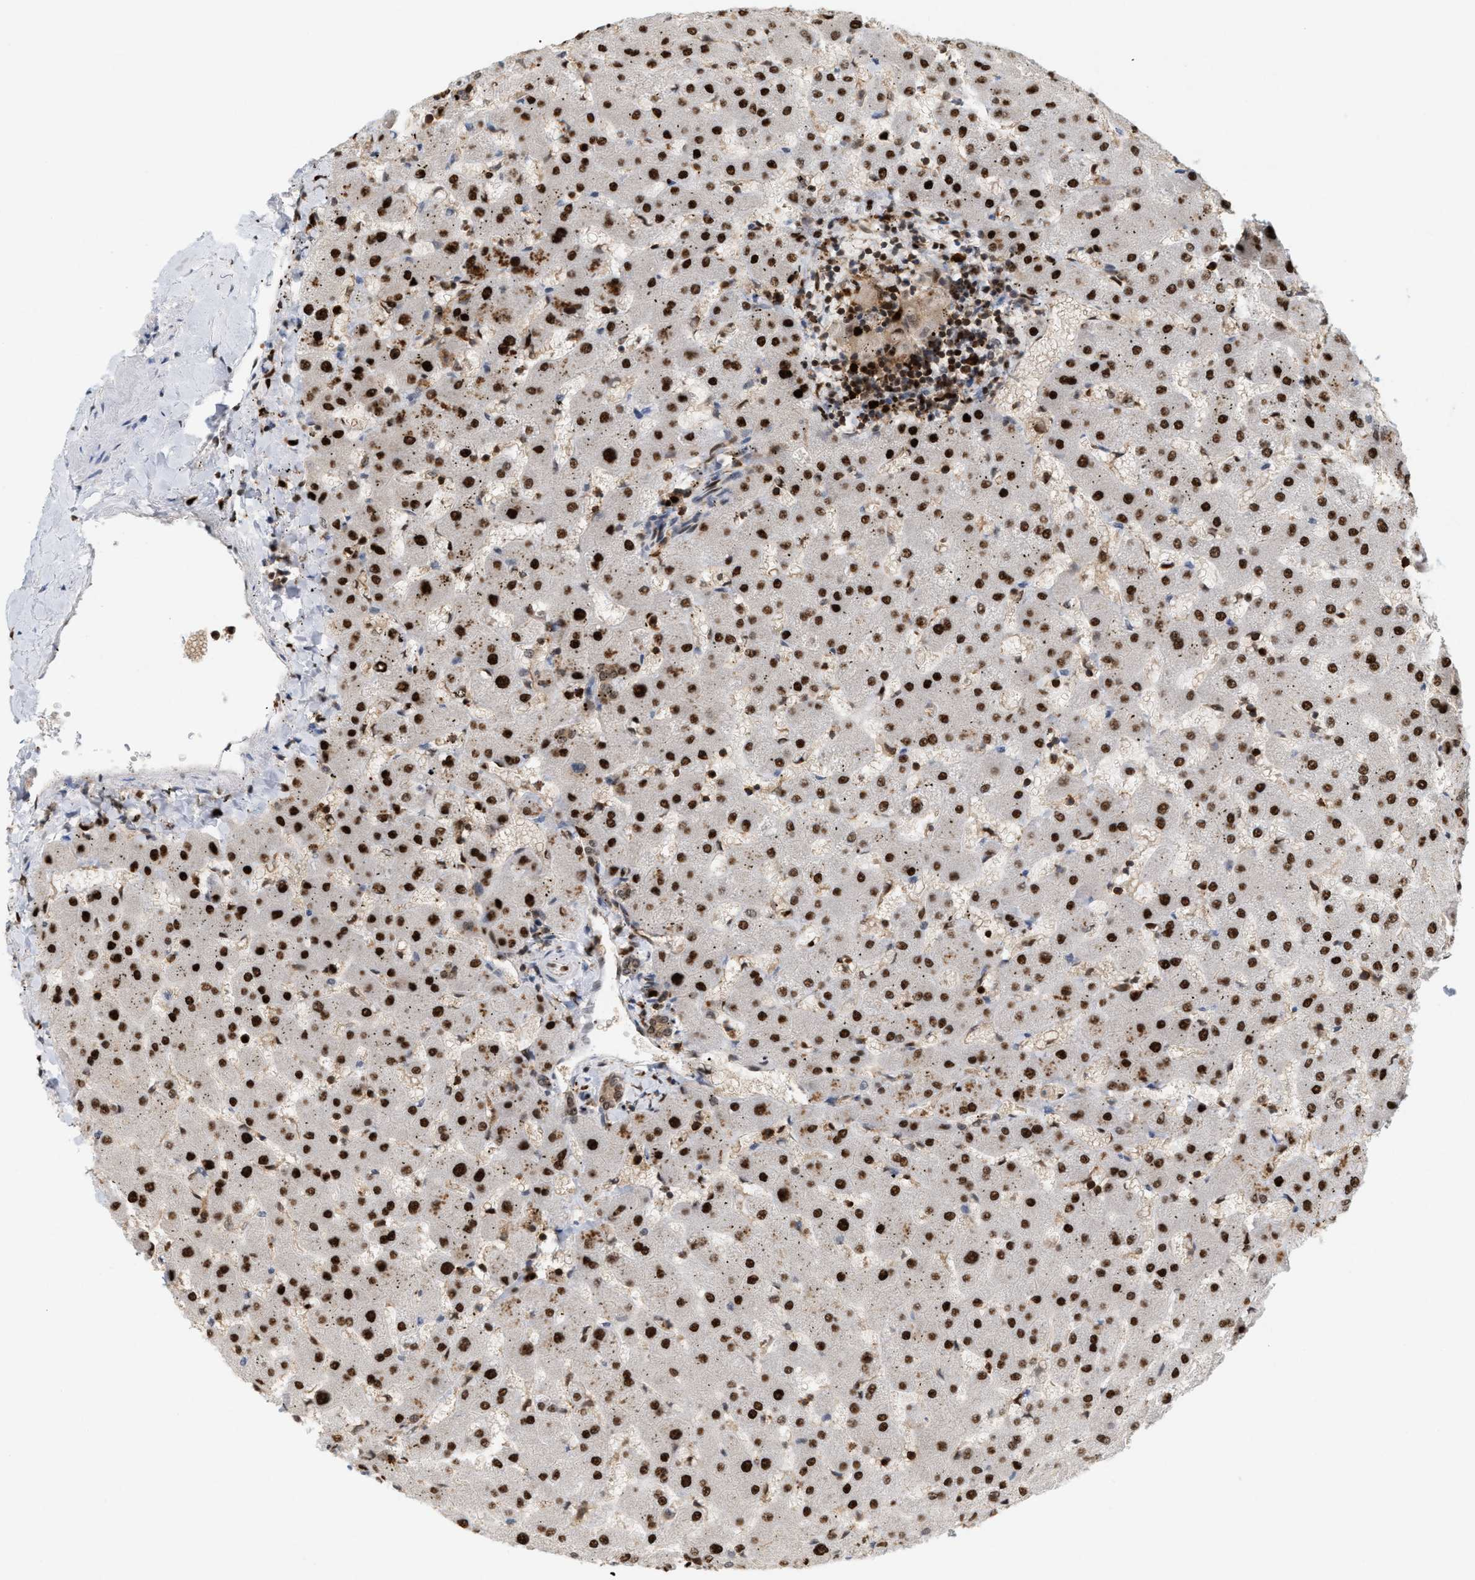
{"staining": {"intensity": "weak", "quantity": ">75%", "location": "cytoplasmic/membranous,nuclear"}, "tissue": "liver", "cell_type": "Cholangiocytes", "image_type": "normal", "snomed": [{"axis": "morphology", "description": "Normal tissue, NOS"}, {"axis": "topography", "description": "Liver"}], "caption": "This is an image of IHC staining of benign liver, which shows weak staining in the cytoplasmic/membranous,nuclear of cholangiocytes.", "gene": "C17orf49", "patient": {"sex": "female", "age": 63}}